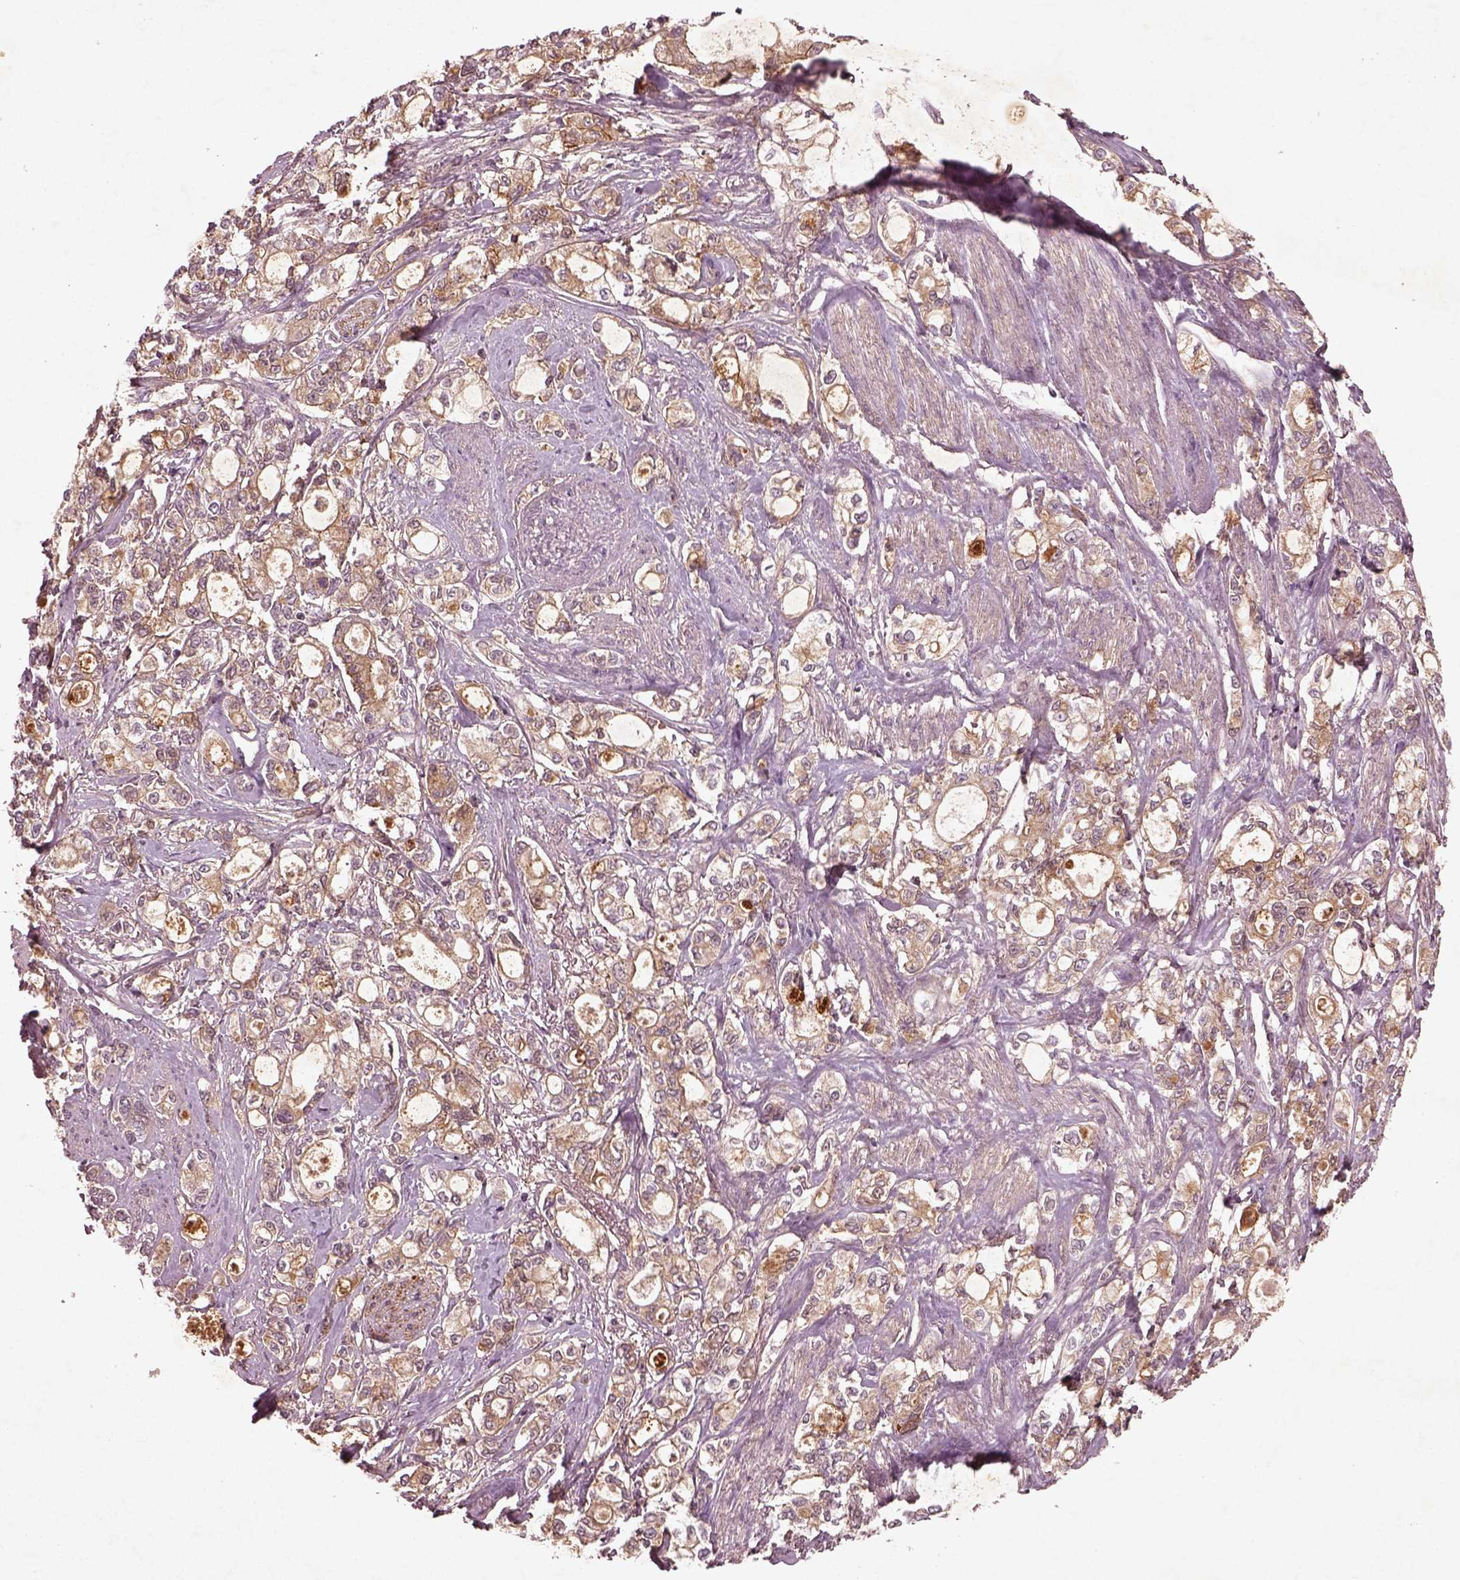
{"staining": {"intensity": "moderate", "quantity": ">75%", "location": "cytoplasmic/membranous"}, "tissue": "stomach cancer", "cell_type": "Tumor cells", "image_type": "cancer", "snomed": [{"axis": "morphology", "description": "Adenocarcinoma, NOS"}, {"axis": "topography", "description": "Stomach"}], "caption": "A medium amount of moderate cytoplasmic/membranous expression is identified in approximately >75% of tumor cells in stomach cancer tissue.", "gene": "FAM234A", "patient": {"sex": "male", "age": 63}}